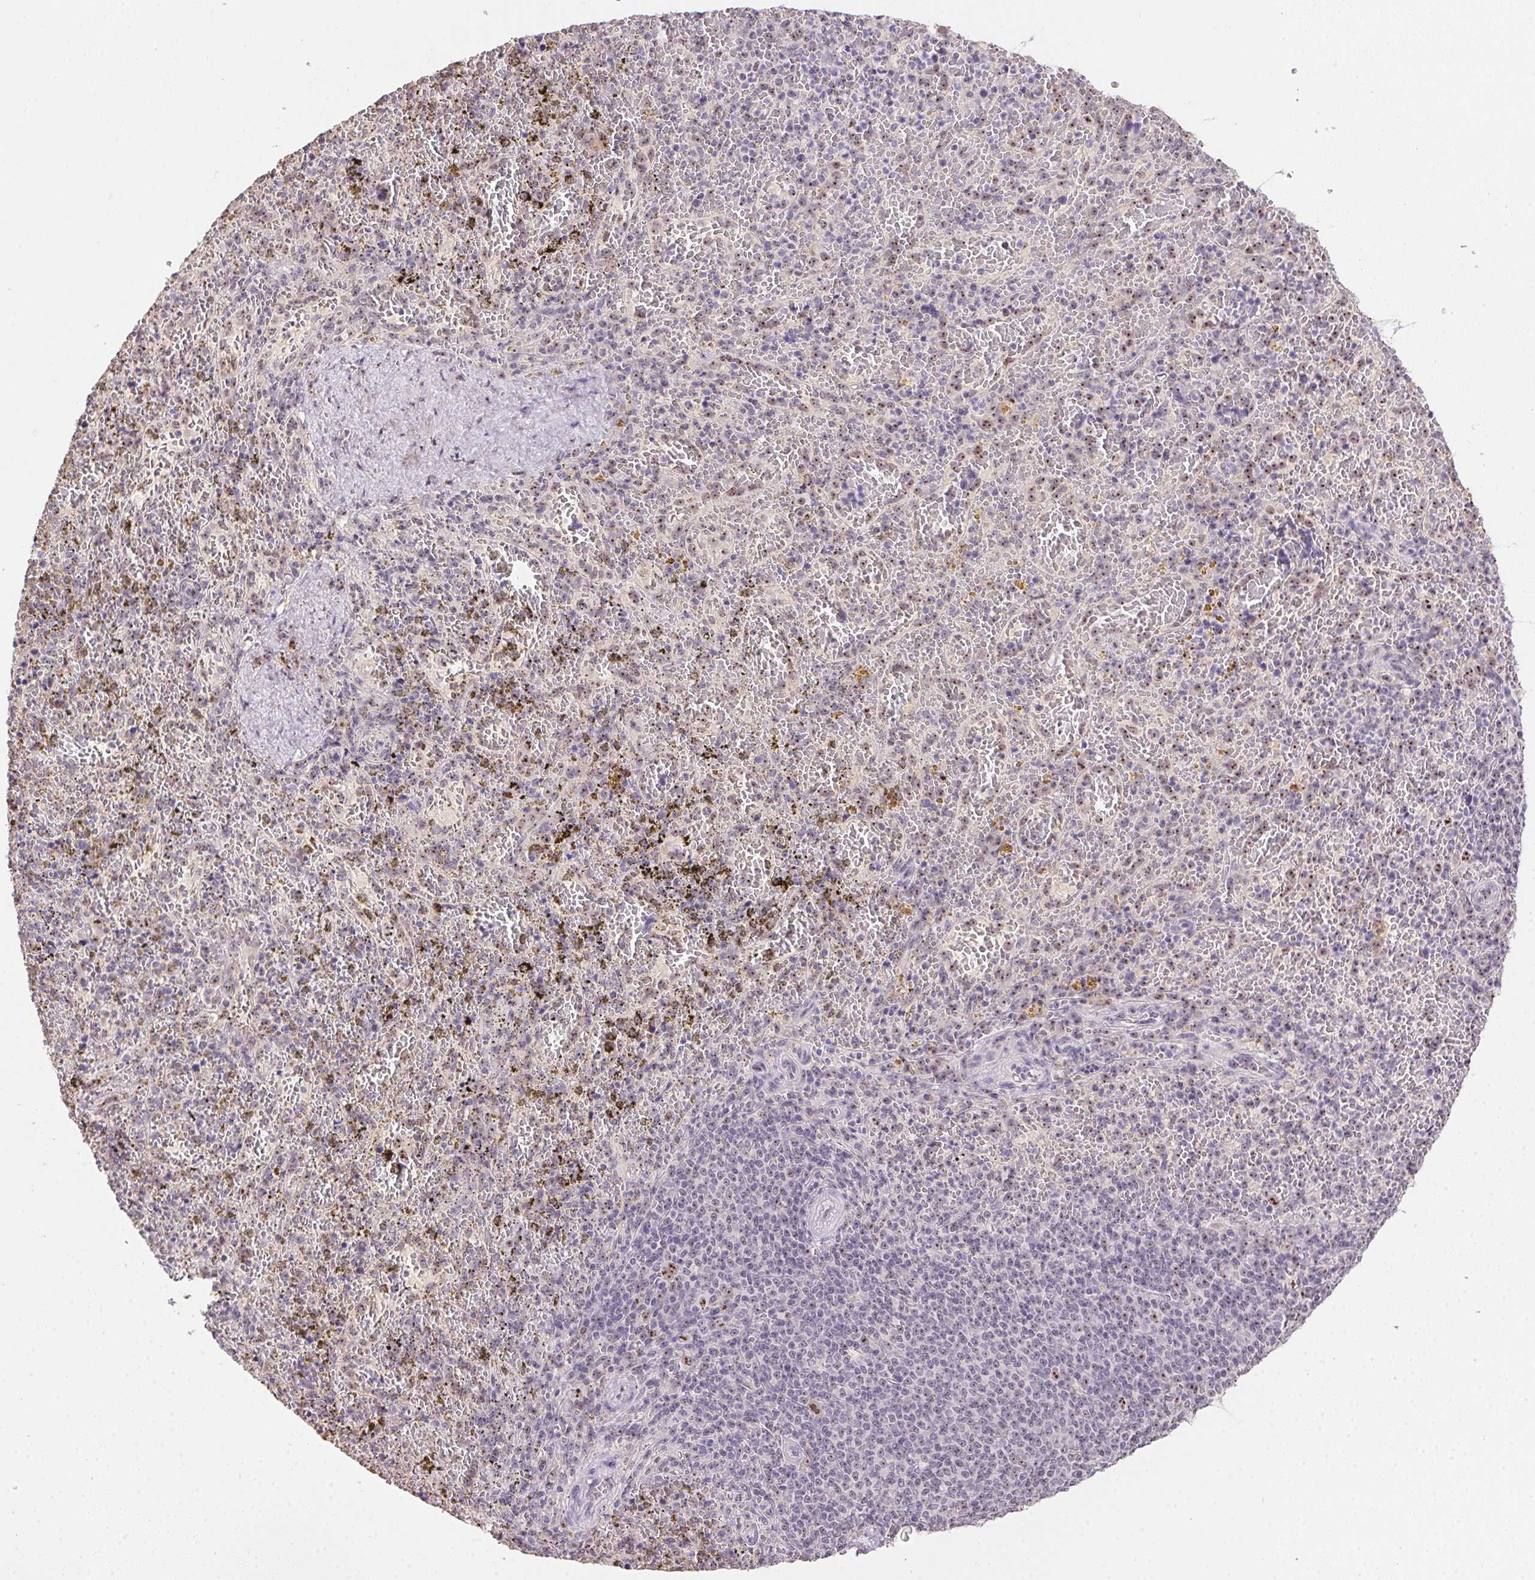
{"staining": {"intensity": "weak", "quantity": "<25%", "location": "nuclear"}, "tissue": "spleen", "cell_type": "Cells in red pulp", "image_type": "normal", "snomed": [{"axis": "morphology", "description": "Normal tissue, NOS"}, {"axis": "topography", "description": "Spleen"}], "caption": "Protein analysis of unremarkable spleen displays no significant staining in cells in red pulp. The staining is performed using DAB brown chromogen with nuclei counter-stained in using hematoxylin.", "gene": "BATF2", "patient": {"sex": "female", "age": 50}}